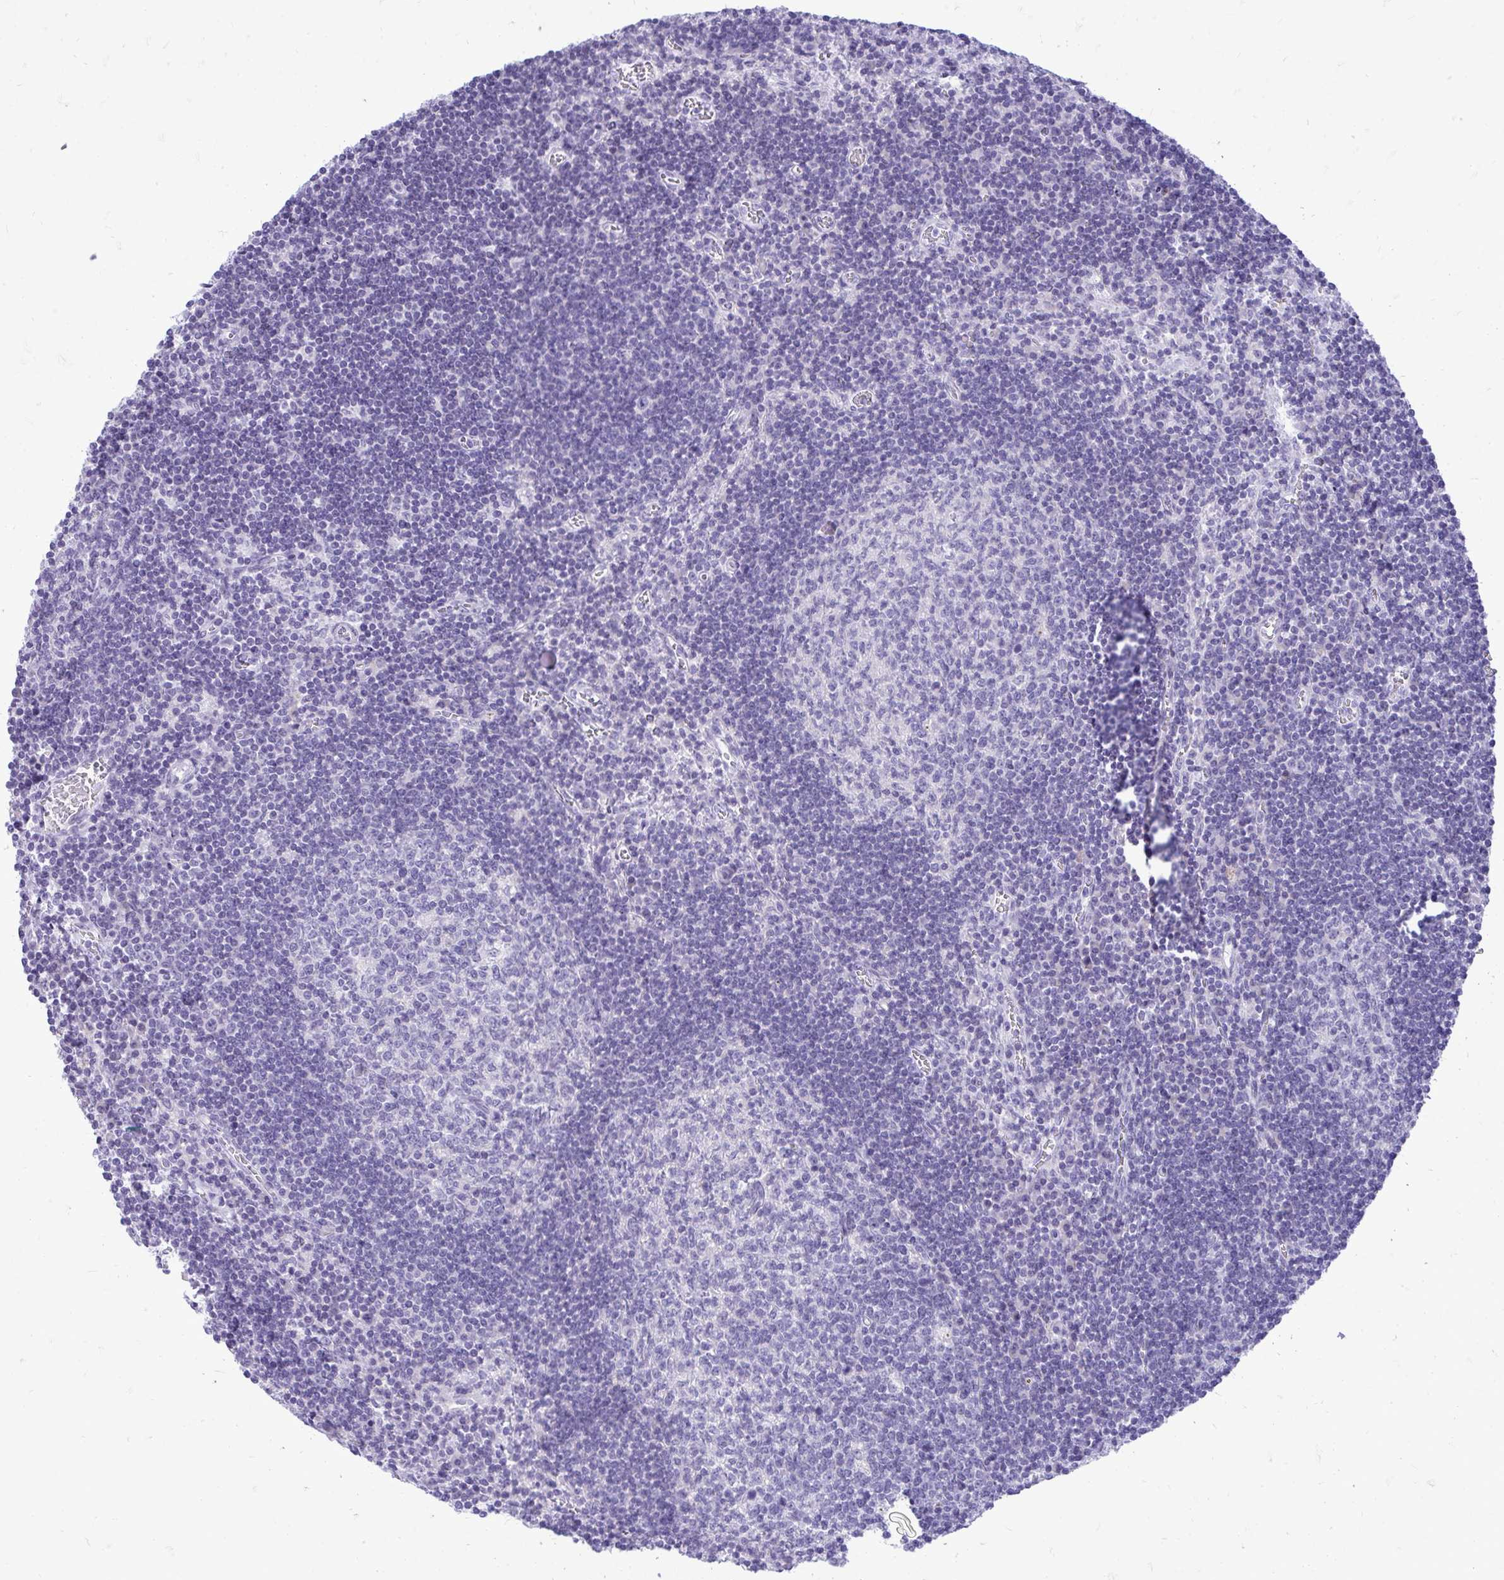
{"staining": {"intensity": "negative", "quantity": "none", "location": "none"}, "tissue": "lymph node", "cell_type": "Germinal center cells", "image_type": "normal", "snomed": [{"axis": "morphology", "description": "Normal tissue, NOS"}, {"axis": "topography", "description": "Lymph node"}], "caption": "Germinal center cells show no significant protein staining in unremarkable lymph node. (Stains: DAB immunohistochemistry (IHC) with hematoxylin counter stain, Microscopy: brightfield microscopy at high magnification).", "gene": "GABRA1", "patient": {"sex": "male", "age": 67}}